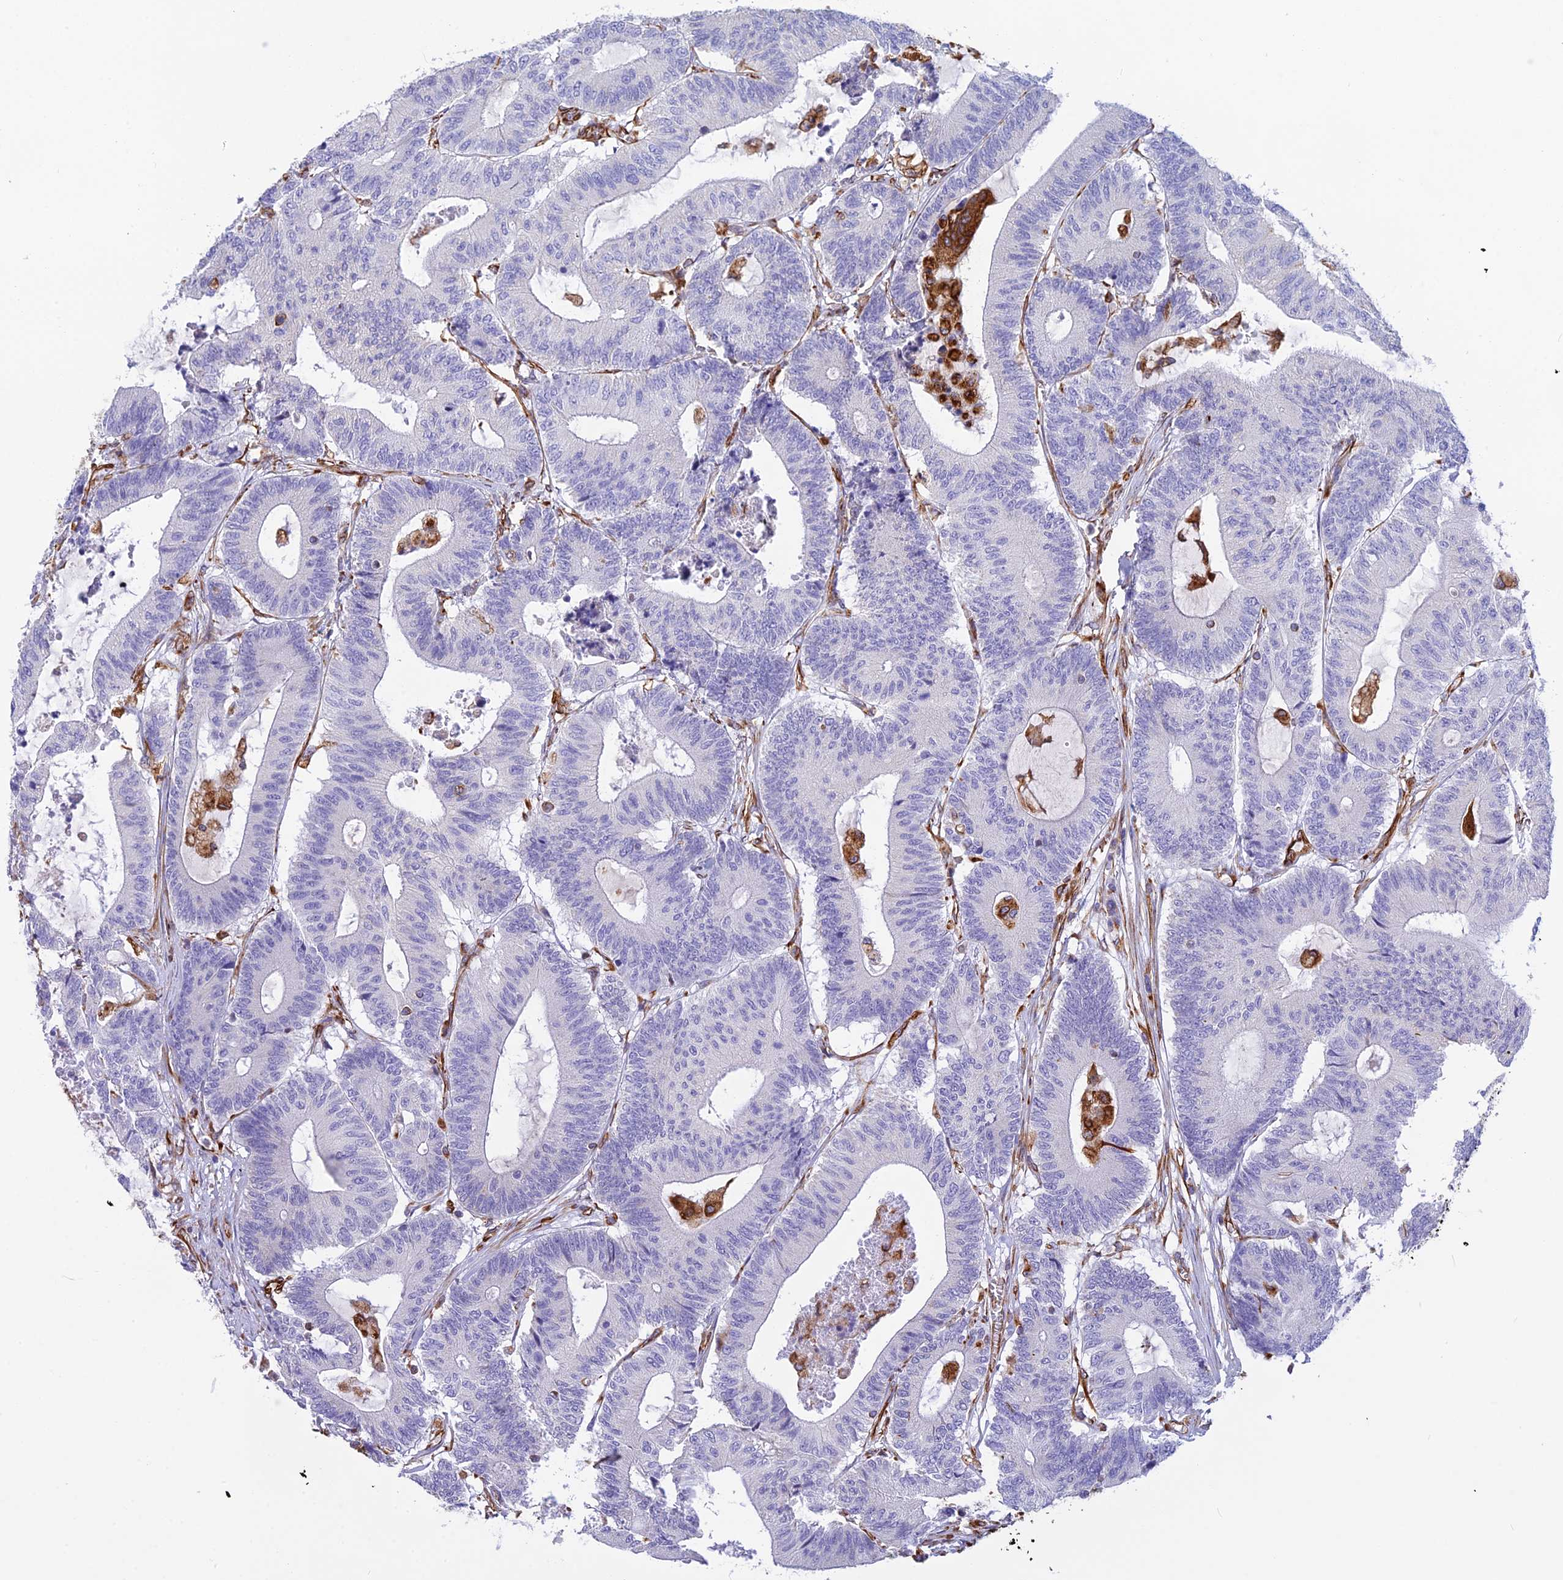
{"staining": {"intensity": "negative", "quantity": "none", "location": "none"}, "tissue": "colorectal cancer", "cell_type": "Tumor cells", "image_type": "cancer", "snomed": [{"axis": "morphology", "description": "Adenocarcinoma, NOS"}, {"axis": "topography", "description": "Colon"}], "caption": "The photomicrograph demonstrates no significant staining in tumor cells of colorectal cancer.", "gene": "FBXL20", "patient": {"sex": "female", "age": 84}}